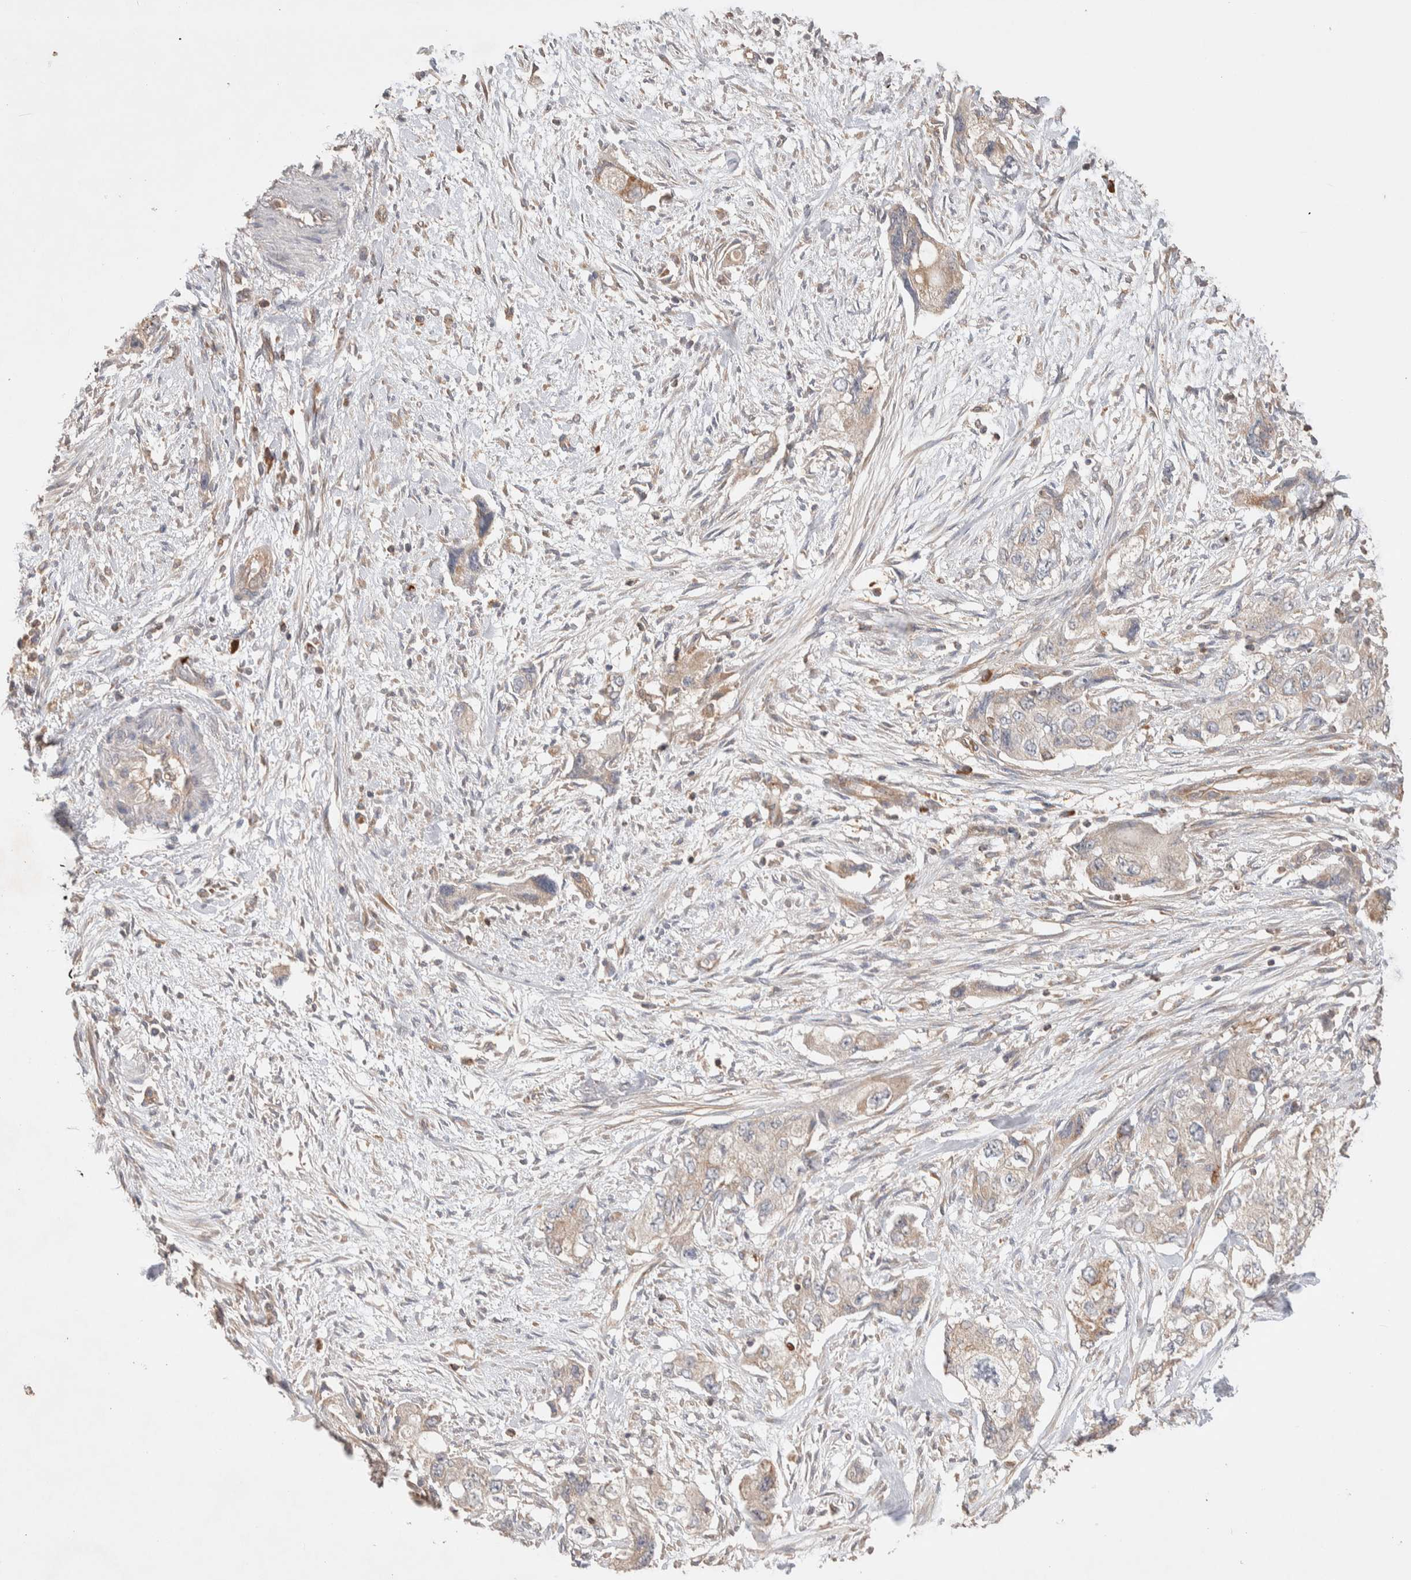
{"staining": {"intensity": "weak", "quantity": "<25%", "location": "cytoplasmic/membranous"}, "tissue": "pancreatic cancer", "cell_type": "Tumor cells", "image_type": "cancer", "snomed": [{"axis": "morphology", "description": "Adenocarcinoma, NOS"}, {"axis": "topography", "description": "Pancreas"}], "caption": "This is an immunohistochemistry (IHC) histopathology image of adenocarcinoma (pancreatic). There is no positivity in tumor cells.", "gene": "DEPTOR", "patient": {"sex": "female", "age": 73}}